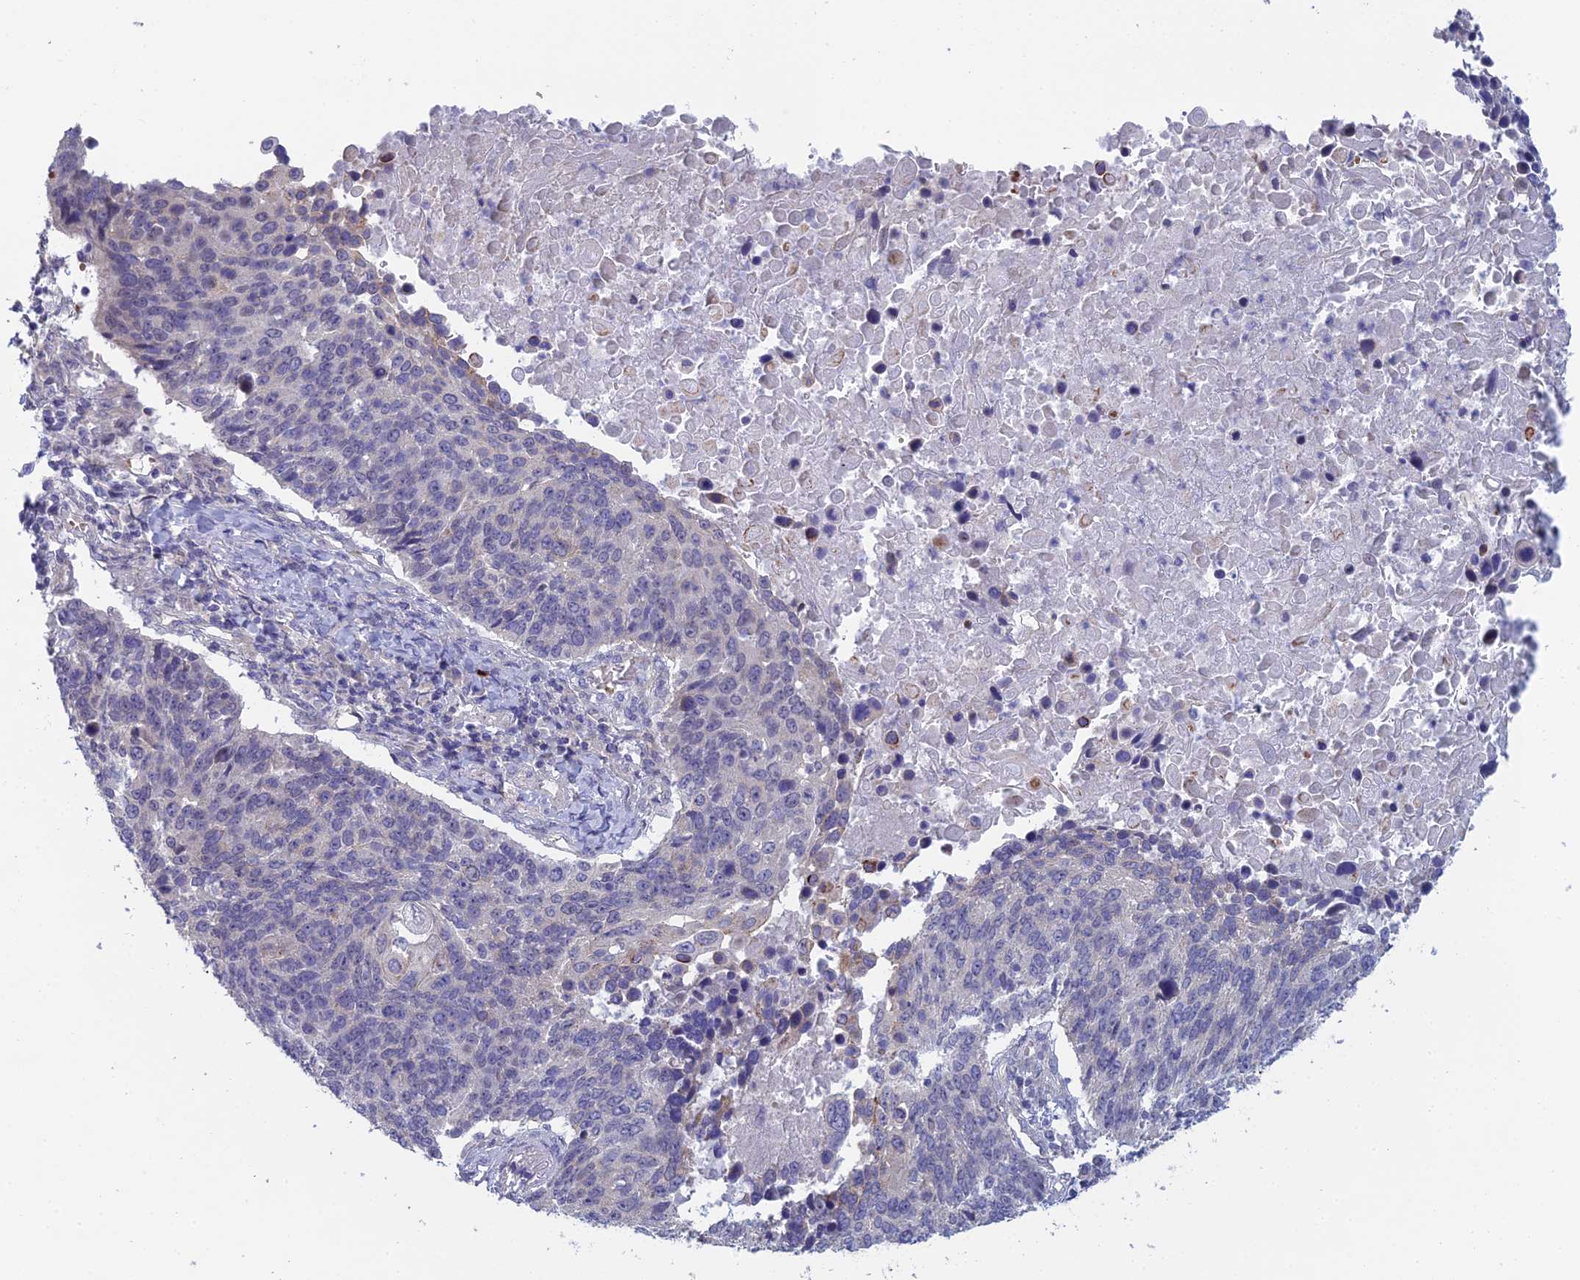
{"staining": {"intensity": "negative", "quantity": "none", "location": "none"}, "tissue": "lung cancer", "cell_type": "Tumor cells", "image_type": "cancer", "snomed": [{"axis": "morphology", "description": "Normal tissue, NOS"}, {"axis": "morphology", "description": "Squamous cell carcinoma, NOS"}, {"axis": "topography", "description": "Lymph node"}, {"axis": "topography", "description": "Lung"}], "caption": "Tumor cells are negative for protein expression in human lung cancer.", "gene": "GIPC1", "patient": {"sex": "male", "age": 66}}